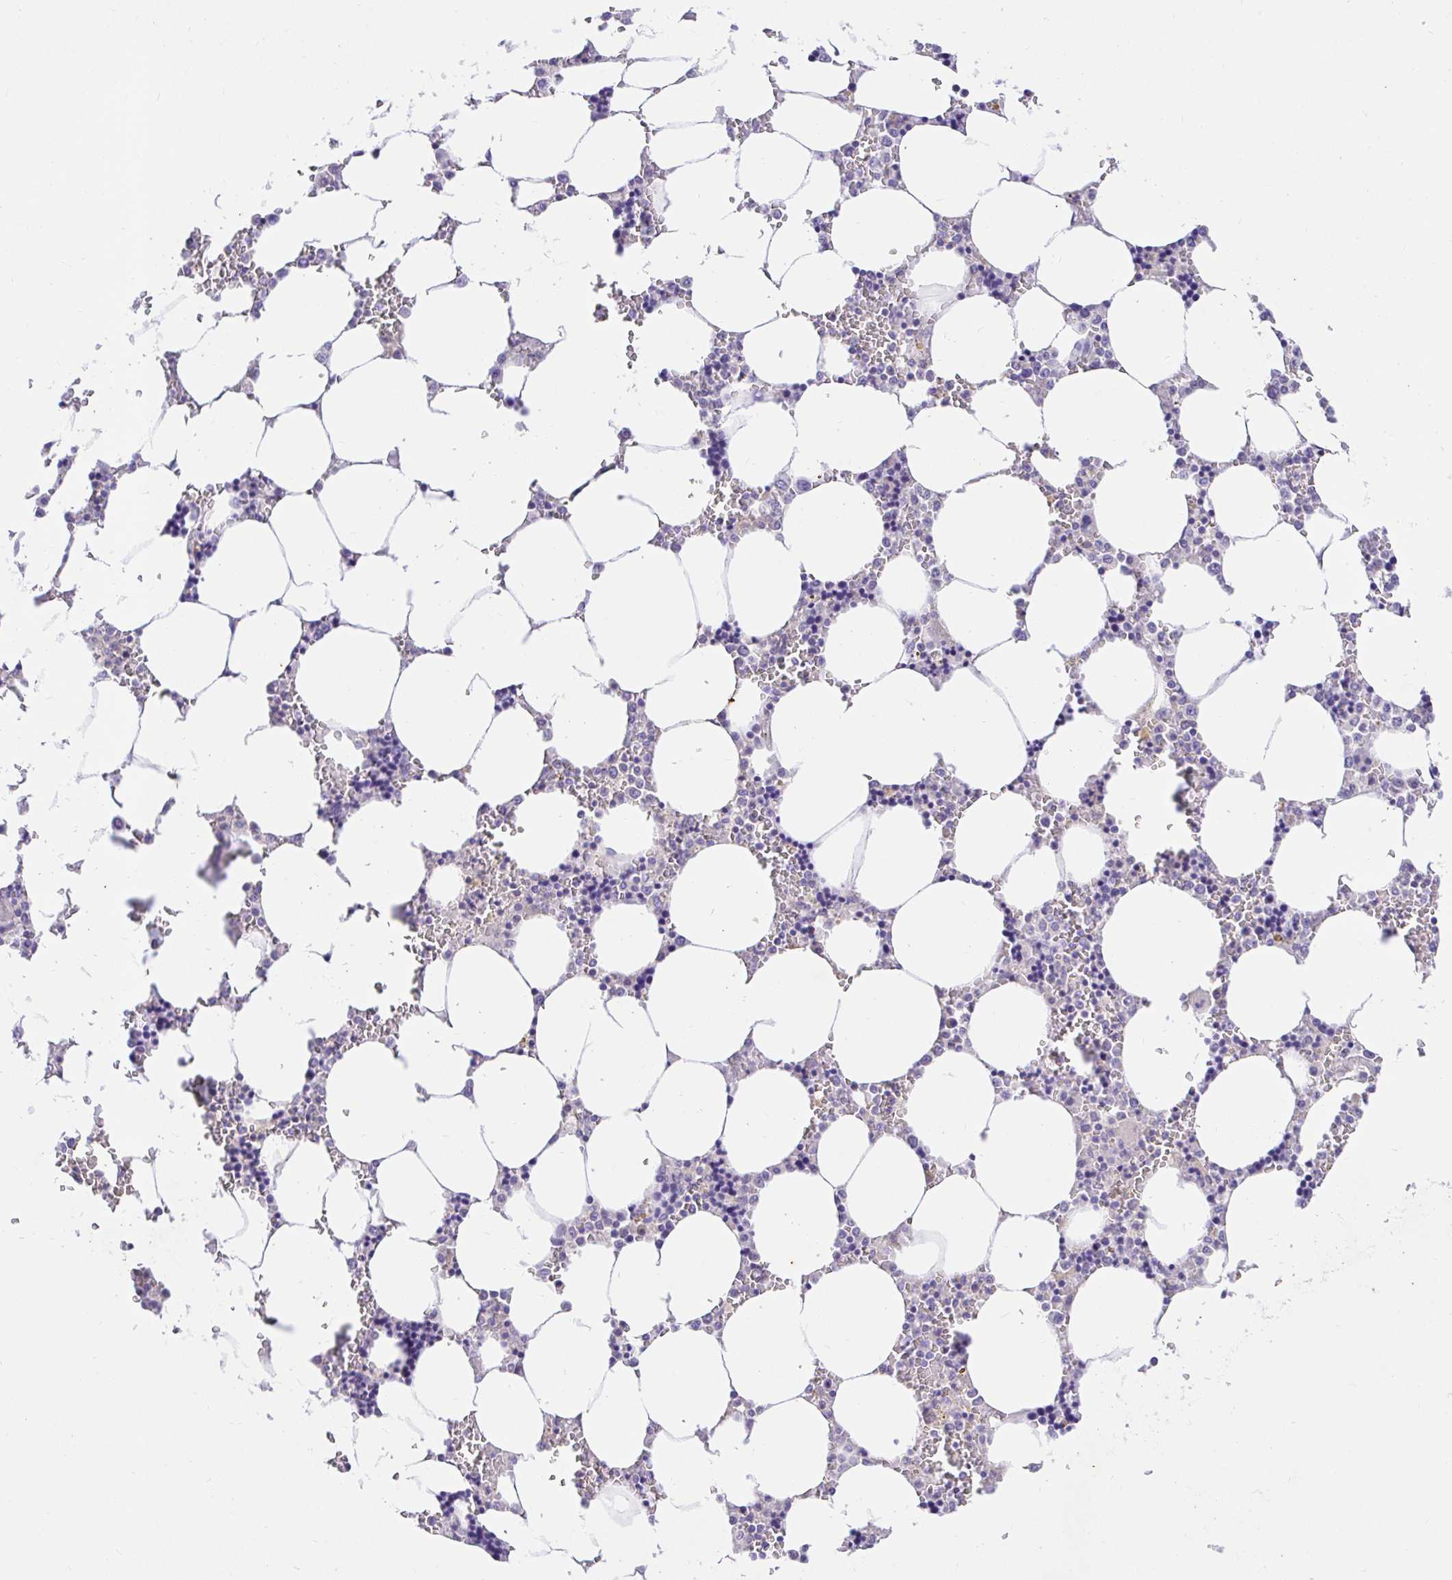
{"staining": {"intensity": "negative", "quantity": "none", "location": "none"}, "tissue": "bone marrow", "cell_type": "Hematopoietic cells", "image_type": "normal", "snomed": [{"axis": "morphology", "description": "Normal tissue, NOS"}, {"axis": "topography", "description": "Bone marrow"}], "caption": "Immunohistochemistry image of benign bone marrow stained for a protein (brown), which shows no staining in hematopoietic cells.", "gene": "CDO1", "patient": {"sex": "male", "age": 64}}